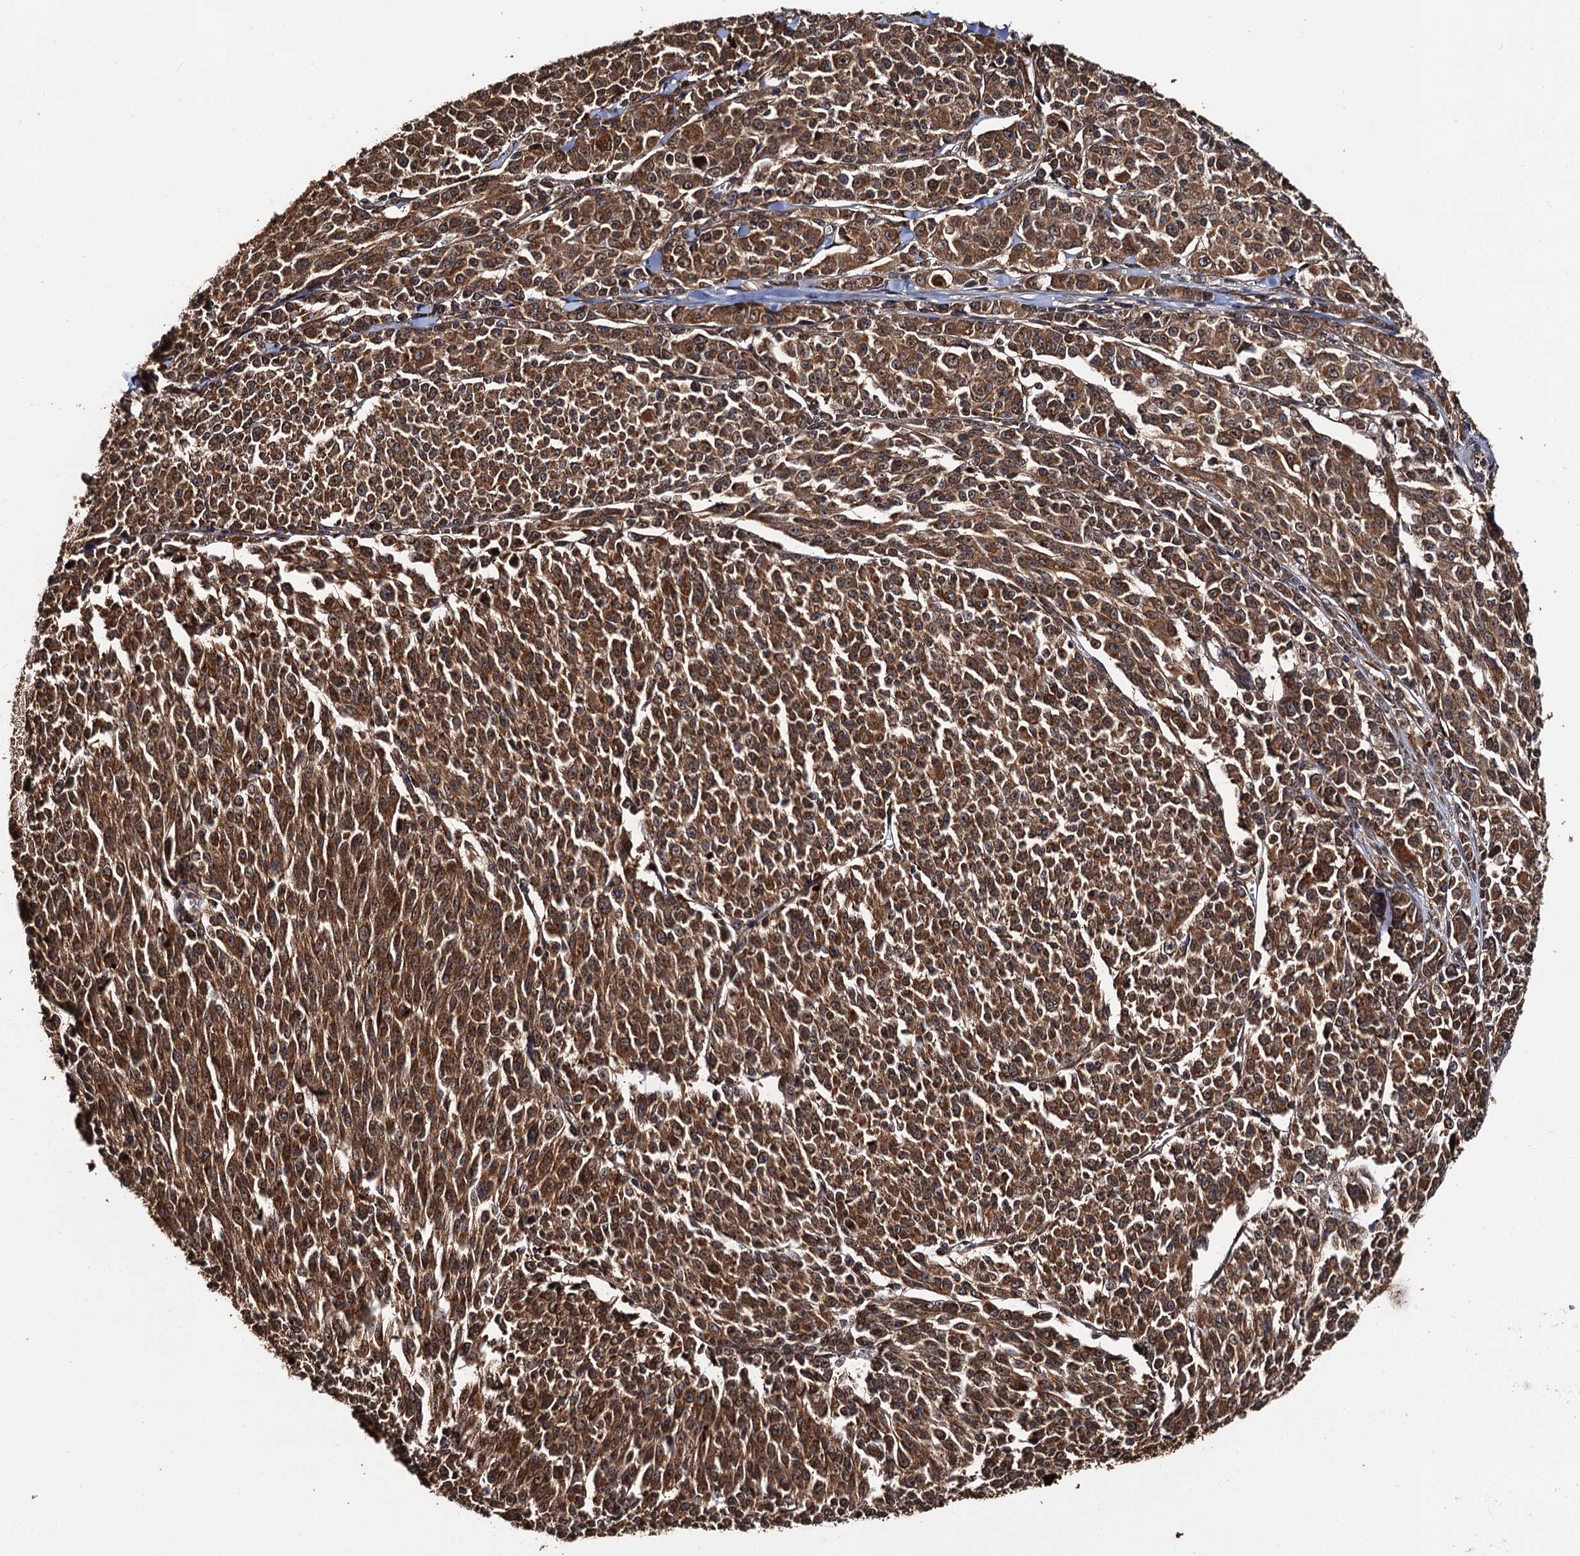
{"staining": {"intensity": "moderate", "quantity": ">75%", "location": "cytoplasmic/membranous"}, "tissue": "melanoma", "cell_type": "Tumor cells", "image_type": "cancer", "snomed": [{"axis": "morphology", "description": "Malignant melanoma, NOS"}, {"axis": "topography", "description": "Skin"}], "caption": "Moderate cytoplasmic/membranous staining for a protein is seen in approximately >75% of tumor cells of melanoma using IHC.", "gene": "MIER2", "patient": {"sex": "female", "age": 52}}